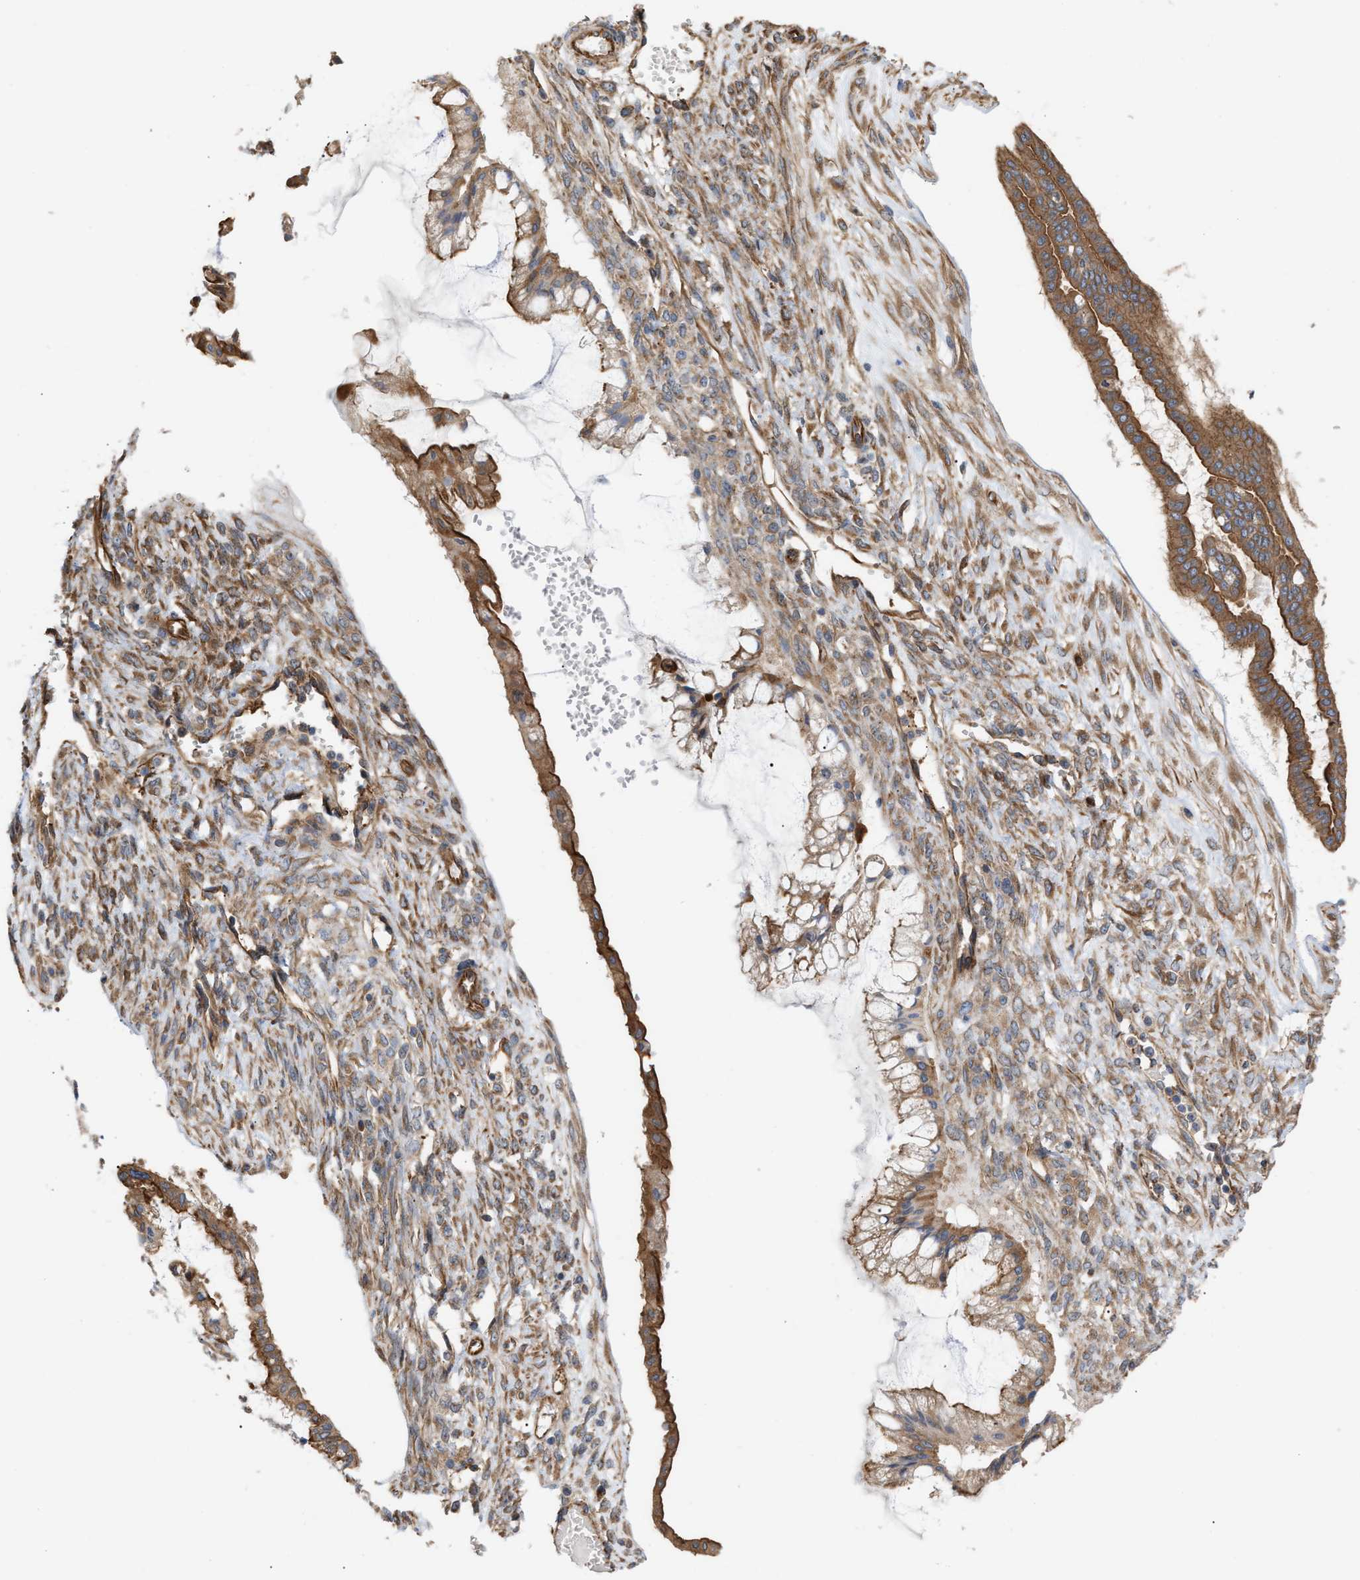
{"staining": {"intensity": "moderate", "quantity": ">75%", "location": "cytoplasmic/membranous"}, "tissue": "ovarian cancer", "cell_type": "Tumor cells", "image_type": "cancer", "snomed": [{"axis": "morphology", "description": "Cystadenocarcinoma, mucinous, NOS"}, {"axis": "topography", "description": "Ovary"}], "caption": "A high-resolution image shows immunohistochemistry staining of mucinous cystadenocarcinoma (ovarian), which displays moderate cytoplasmic/membranous positivity in approximately >75% of tumor cells.", "gene": "EPS15L1", "patient": {"sex": "female", "age": 73}}